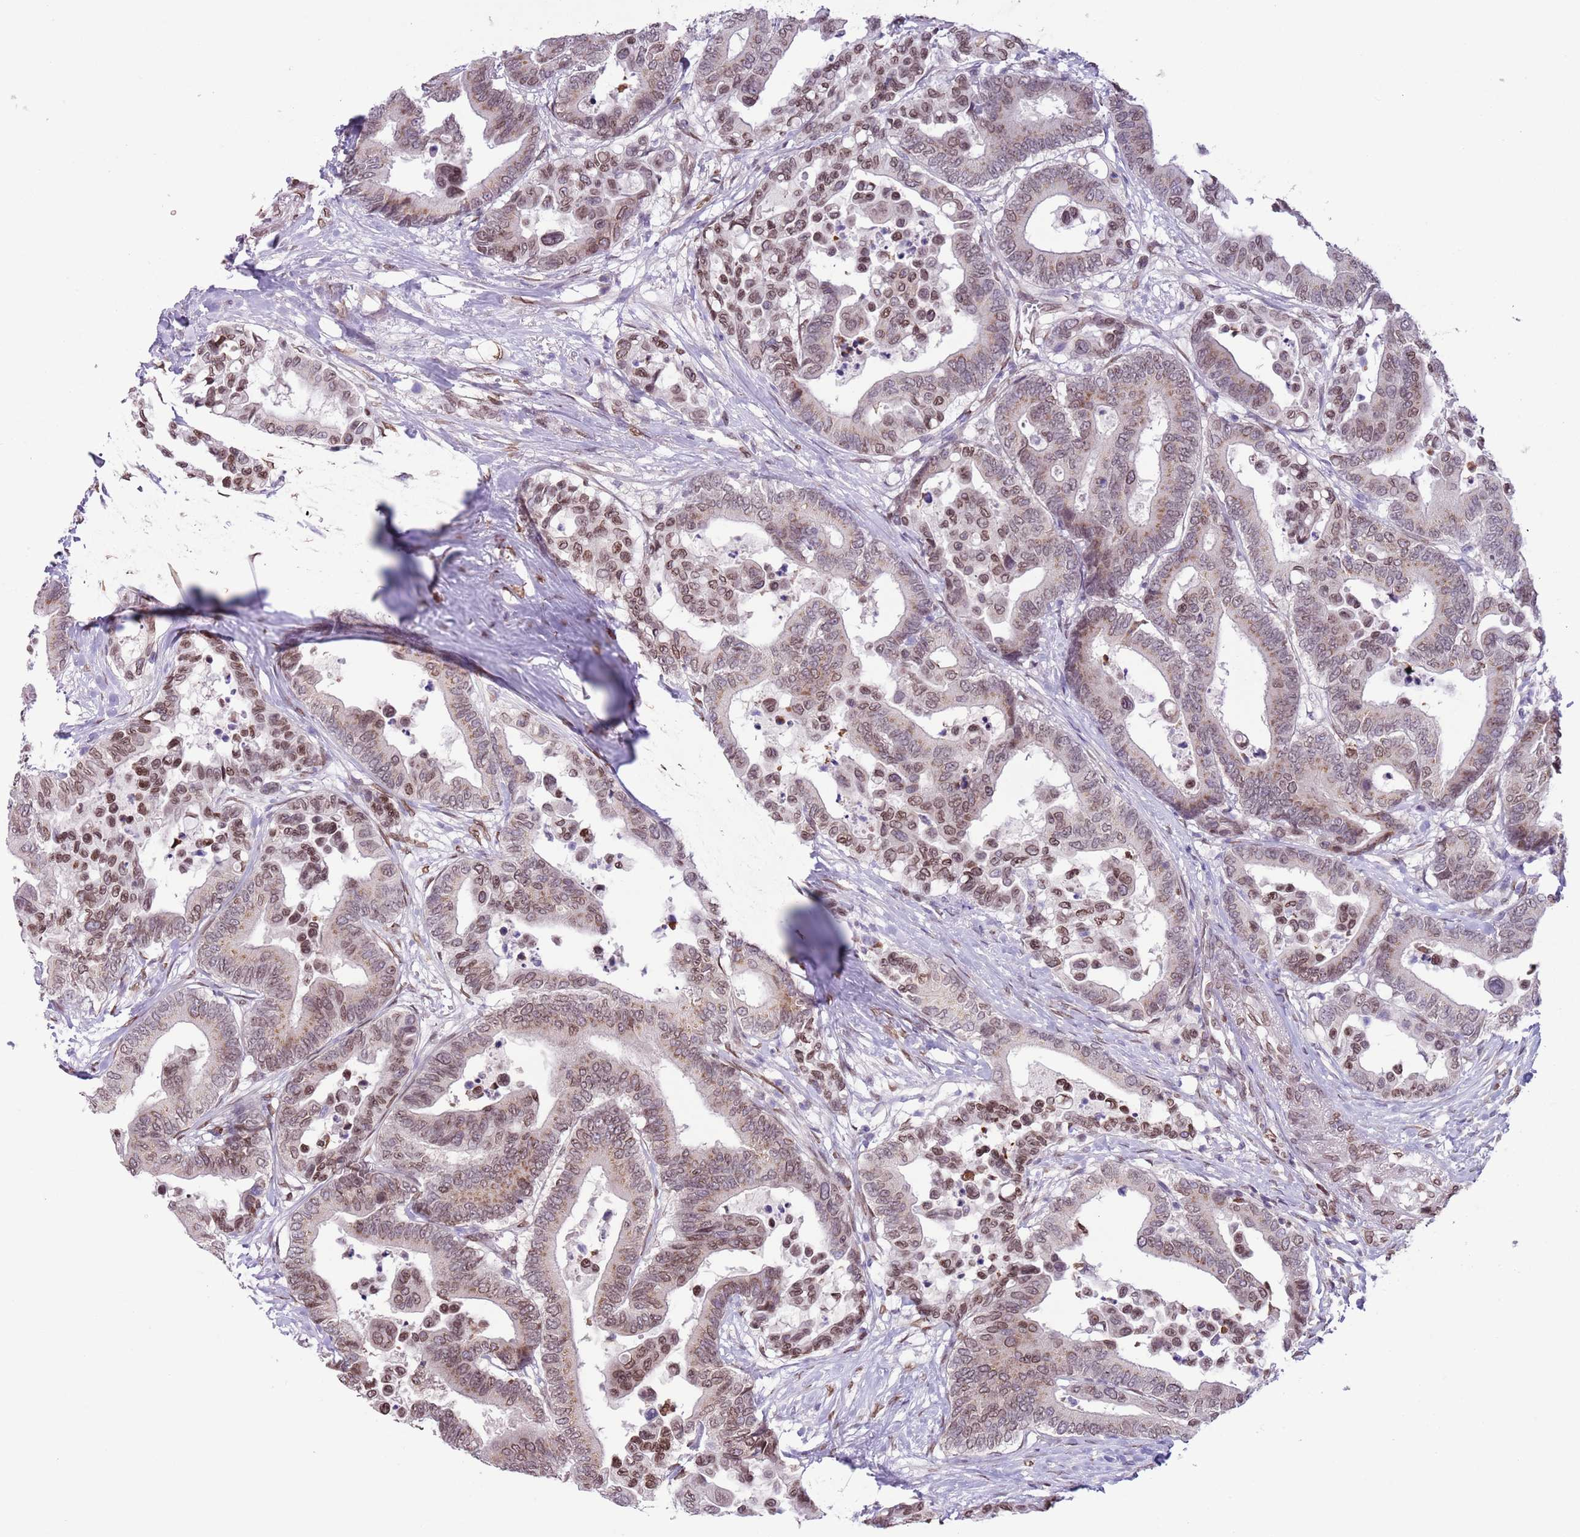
{"staining": {"intensity": "moderate", "quantity": ">75%", "location": "cytoplasmic/membranous,nuclear"}, "tissue": "colorectal cancer", "cell_type": "Tumor cells", "image_type": "cancer", "snomed": [{"axis": "morphology", "description": "Normal tissue, NOS"}, {"axis": "morphology", "description": "Adenocarcinoma, NOS"}, {"axis": "topography", "description": "Colon"}], "caption": "Brown immunohistochemical staining in colorectal cancer (adenocarcinoma) shows moderate cytoplasmic/membranous and nuclear staining in about >75% of tumor cells.", "gene": "ZGLP1", "patient": {"sex": "male", "age": 82}}